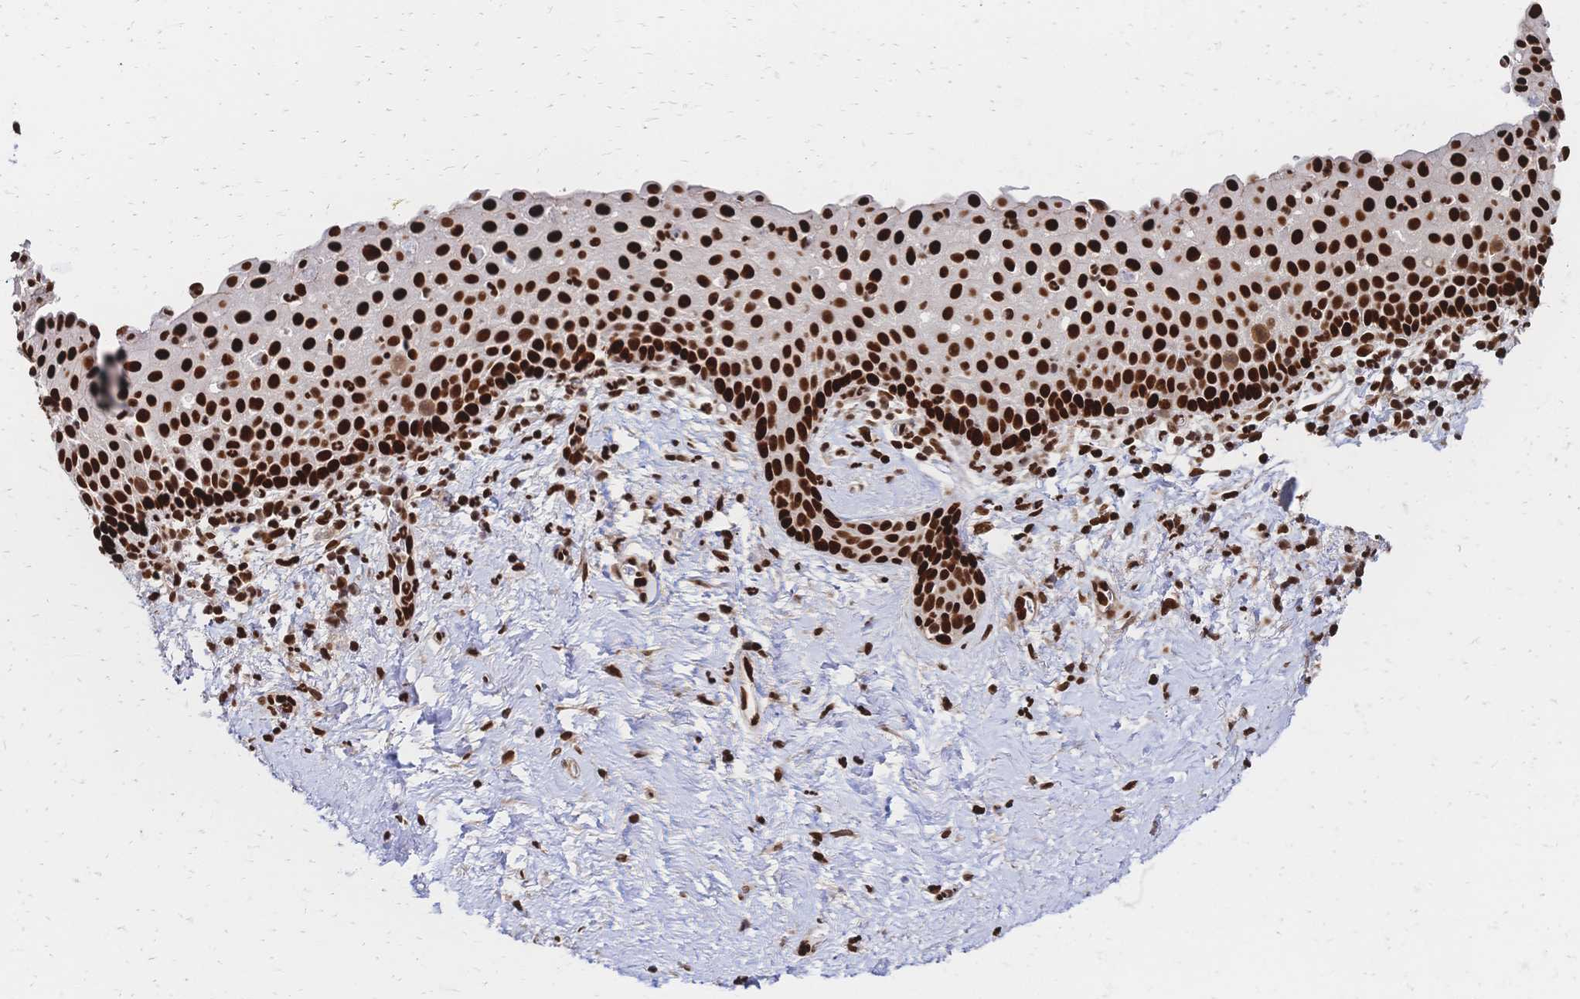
{"staining": {"intensity": "strong", "quantity": ">75%", "location": "nuclear"}, "tissue": "vagina", "cell_type": "Squamous epithelial cells", "image_type": "normal", "snomed": [{"axis": "morphology", "description": "Normal tissue, NOS"}, {"axis": "topography", "description": "Vagina"}], "caption": "A high amount of strong nuclear staining is identified in approximately >75% of squamous epithelial cells in benign vagina. (DAB (3,3'-diaminobenzidine) IHC with brightfield microscopy, high magnification).", "gene": "HDGF", "patient": {"sex": "female", "age": 61}}